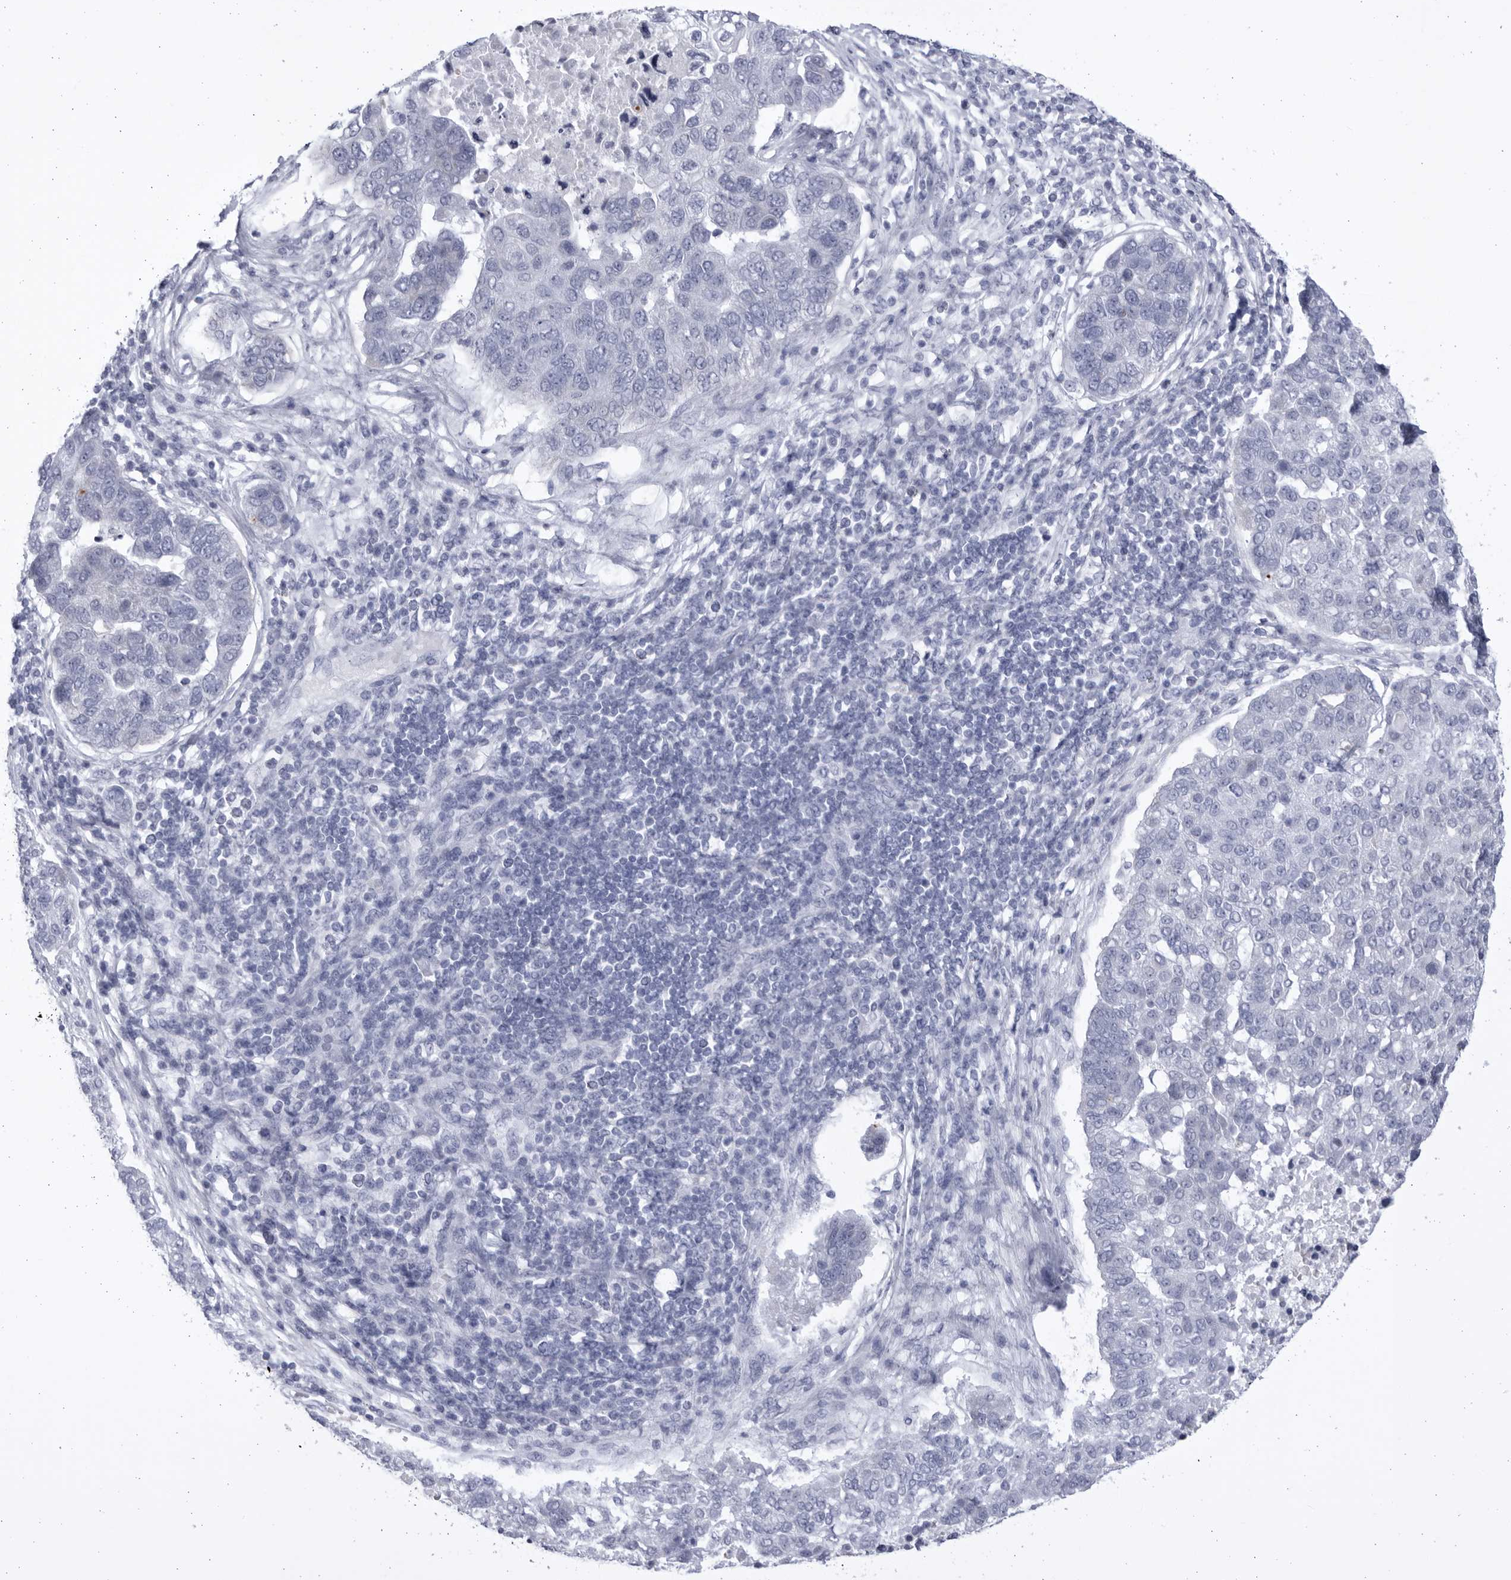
{"staining": {"intensity": "negative", "quantity": "none", "location": "none"}, "tissue": "pancreatic cancer", "cell_type": "Tumor cells", "image_type": "cancer", "snomed": [{"axis": "morphology", "description": "Adenocarcinoma, NOS"}, {"axis": "topography", "description": "Pancreas"}], "caption": "A photomicrograph of adenocarcinoma (pancreatic) stained for a protein displays no brown staining in tumor cells.", "gene": "CCDC181", "patient": {"sex": "female", "age": 61}}